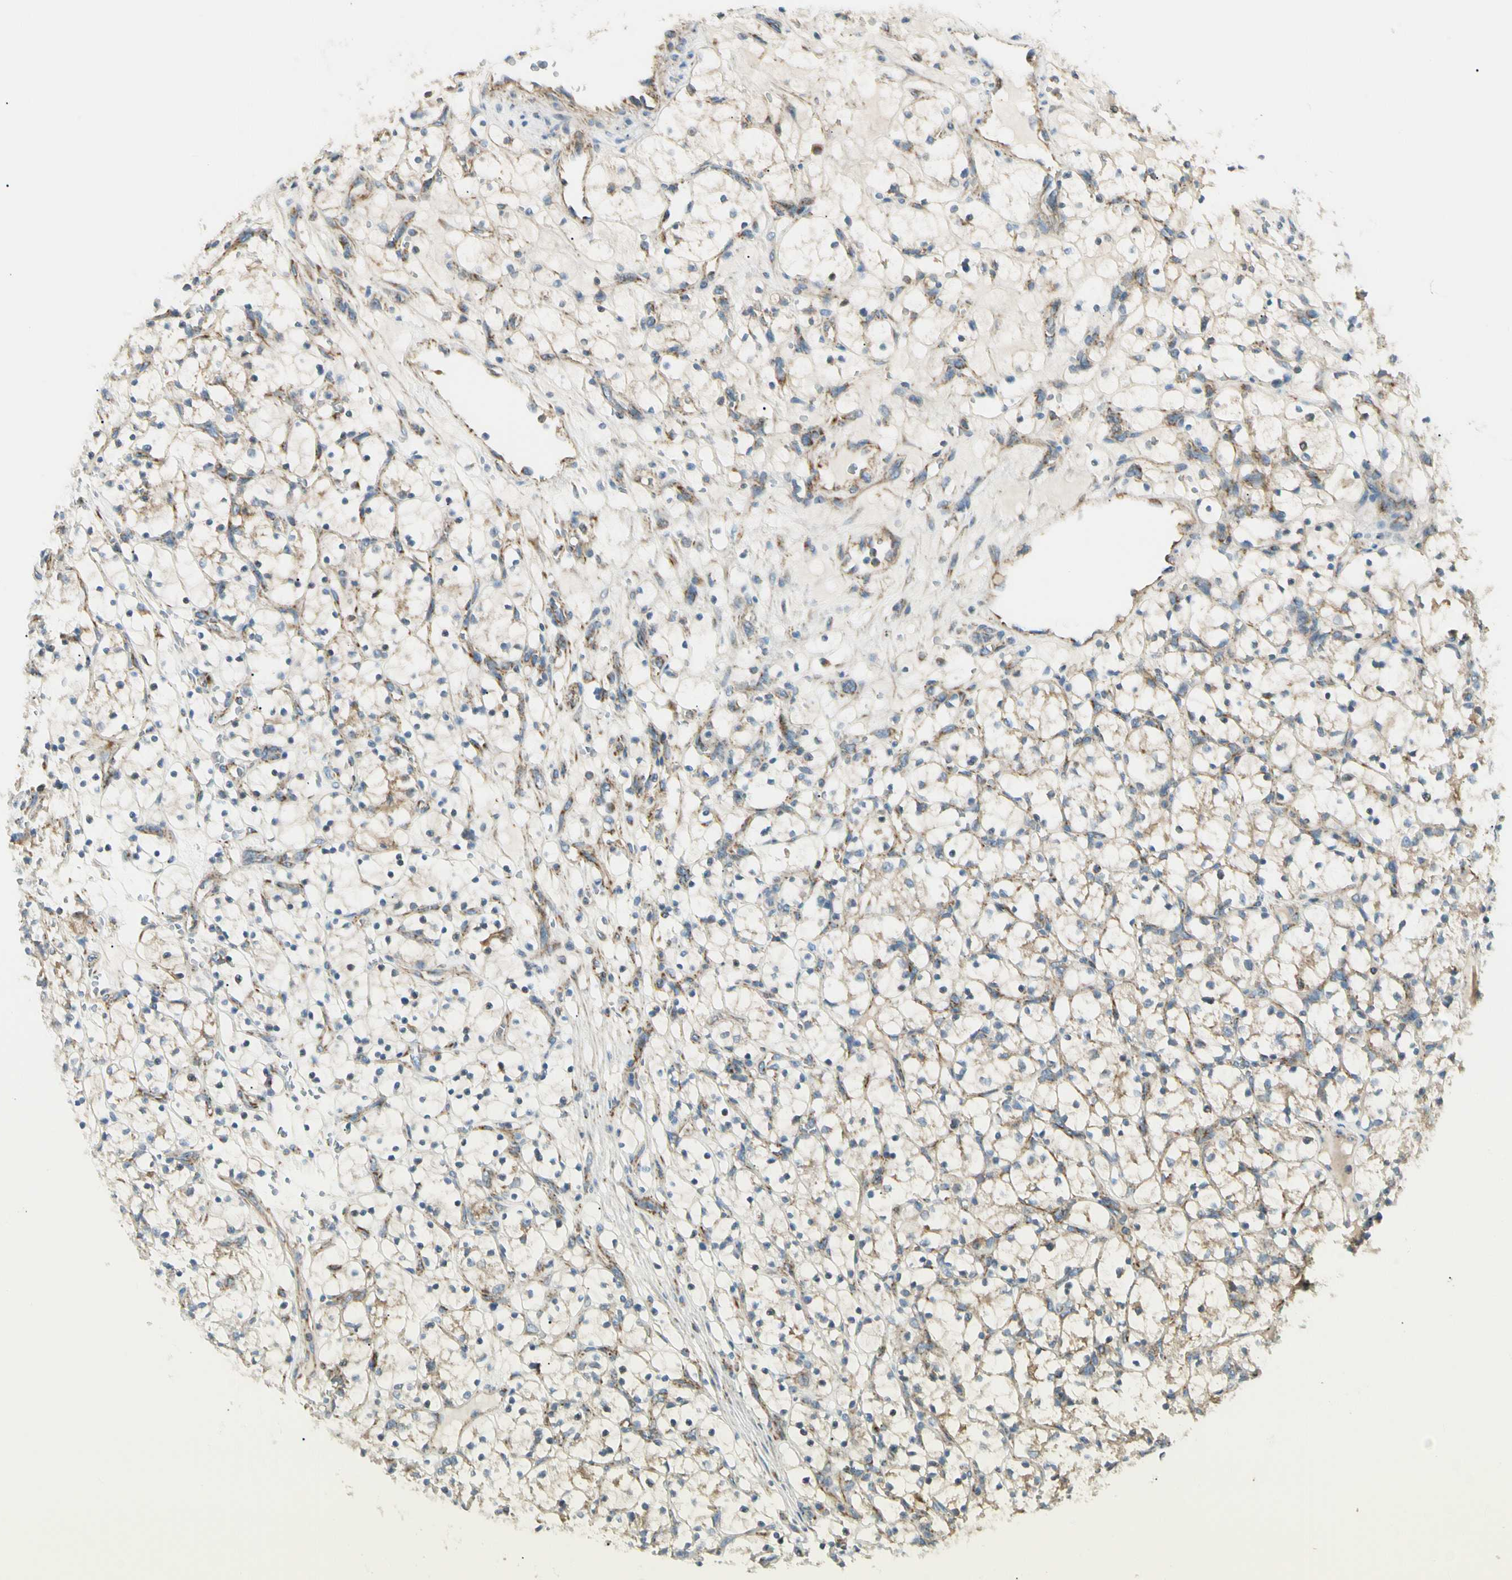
{"staining": {"intensity": "weak", "quantity": "25%-75%", "location": "cytoplasmic/membranous"}, "tissue": "renal cancer", "cell_type": "Tumor cells", "image_type": "cancer", "snomed": [{"axis": "morphology", "description": "Adenocarcinoma, NOS"}, {"axis": "topography", "description": "Kidney"}], "caption": "Adenocarcinoma (renal) was stained to show a protein in brown. There is low levels of weak cytoplasmic/membranous positivity in approximately 25%-75% of tumor cells.", "gene": "TBC1D10A", "patient": {"sex": "female", "age": 69}}